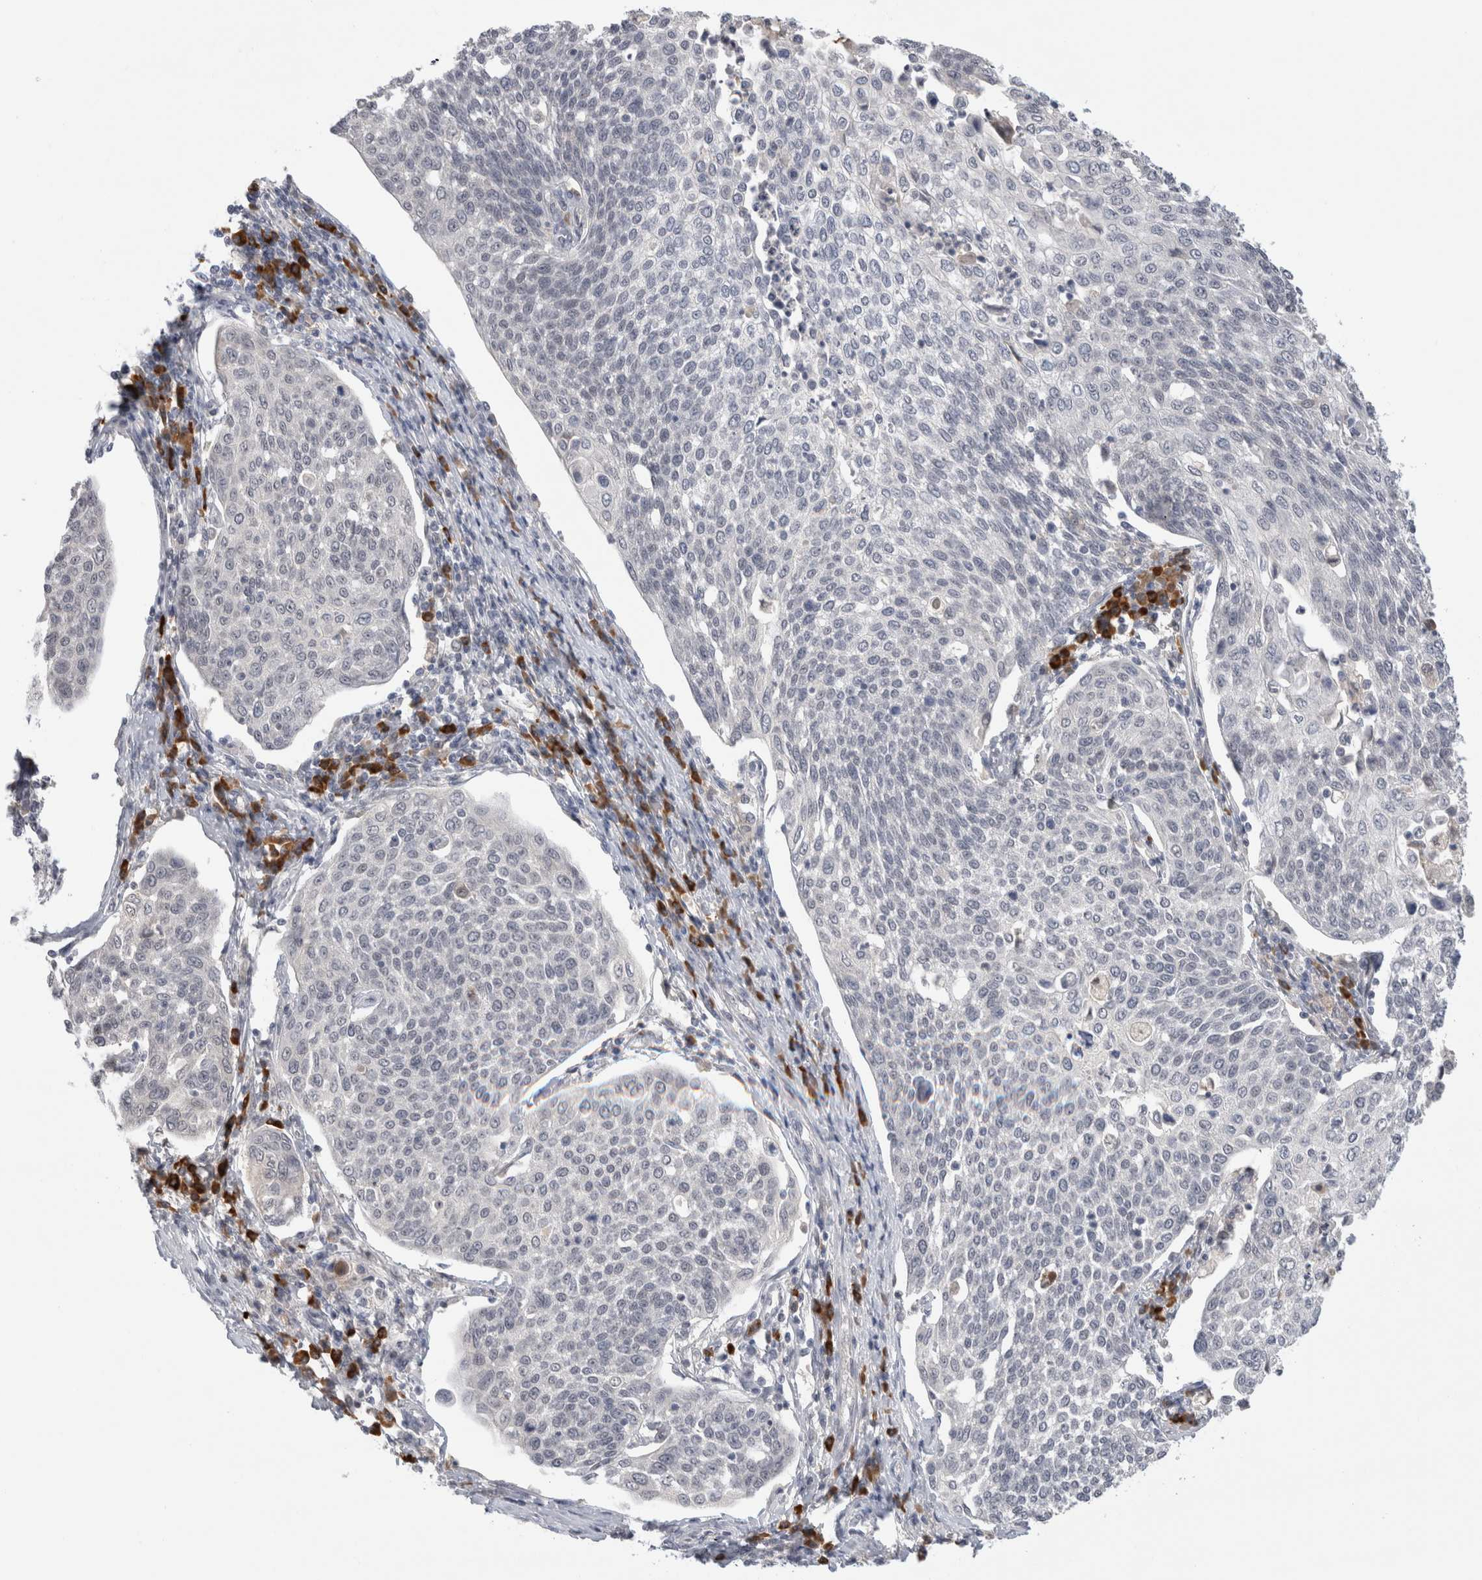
{"staining": {"intensity": "negative", "quantity": "none", "location": "none"}, "tissue": "cervical cancer", "cell_type": "Tumor cells", "image_type": "cancer", "snomed": [{"axis": "morphology", "description": "Squamous cell carcinoma, NOS"}, {"axis": "topography", "description": "Cervix"}], "caption": "The image reveals no staining of tumor cells in squamous cell carcinoma (cervical).", "gene": "ZNF24", "patient": {"sex": "female", "age": 34}}